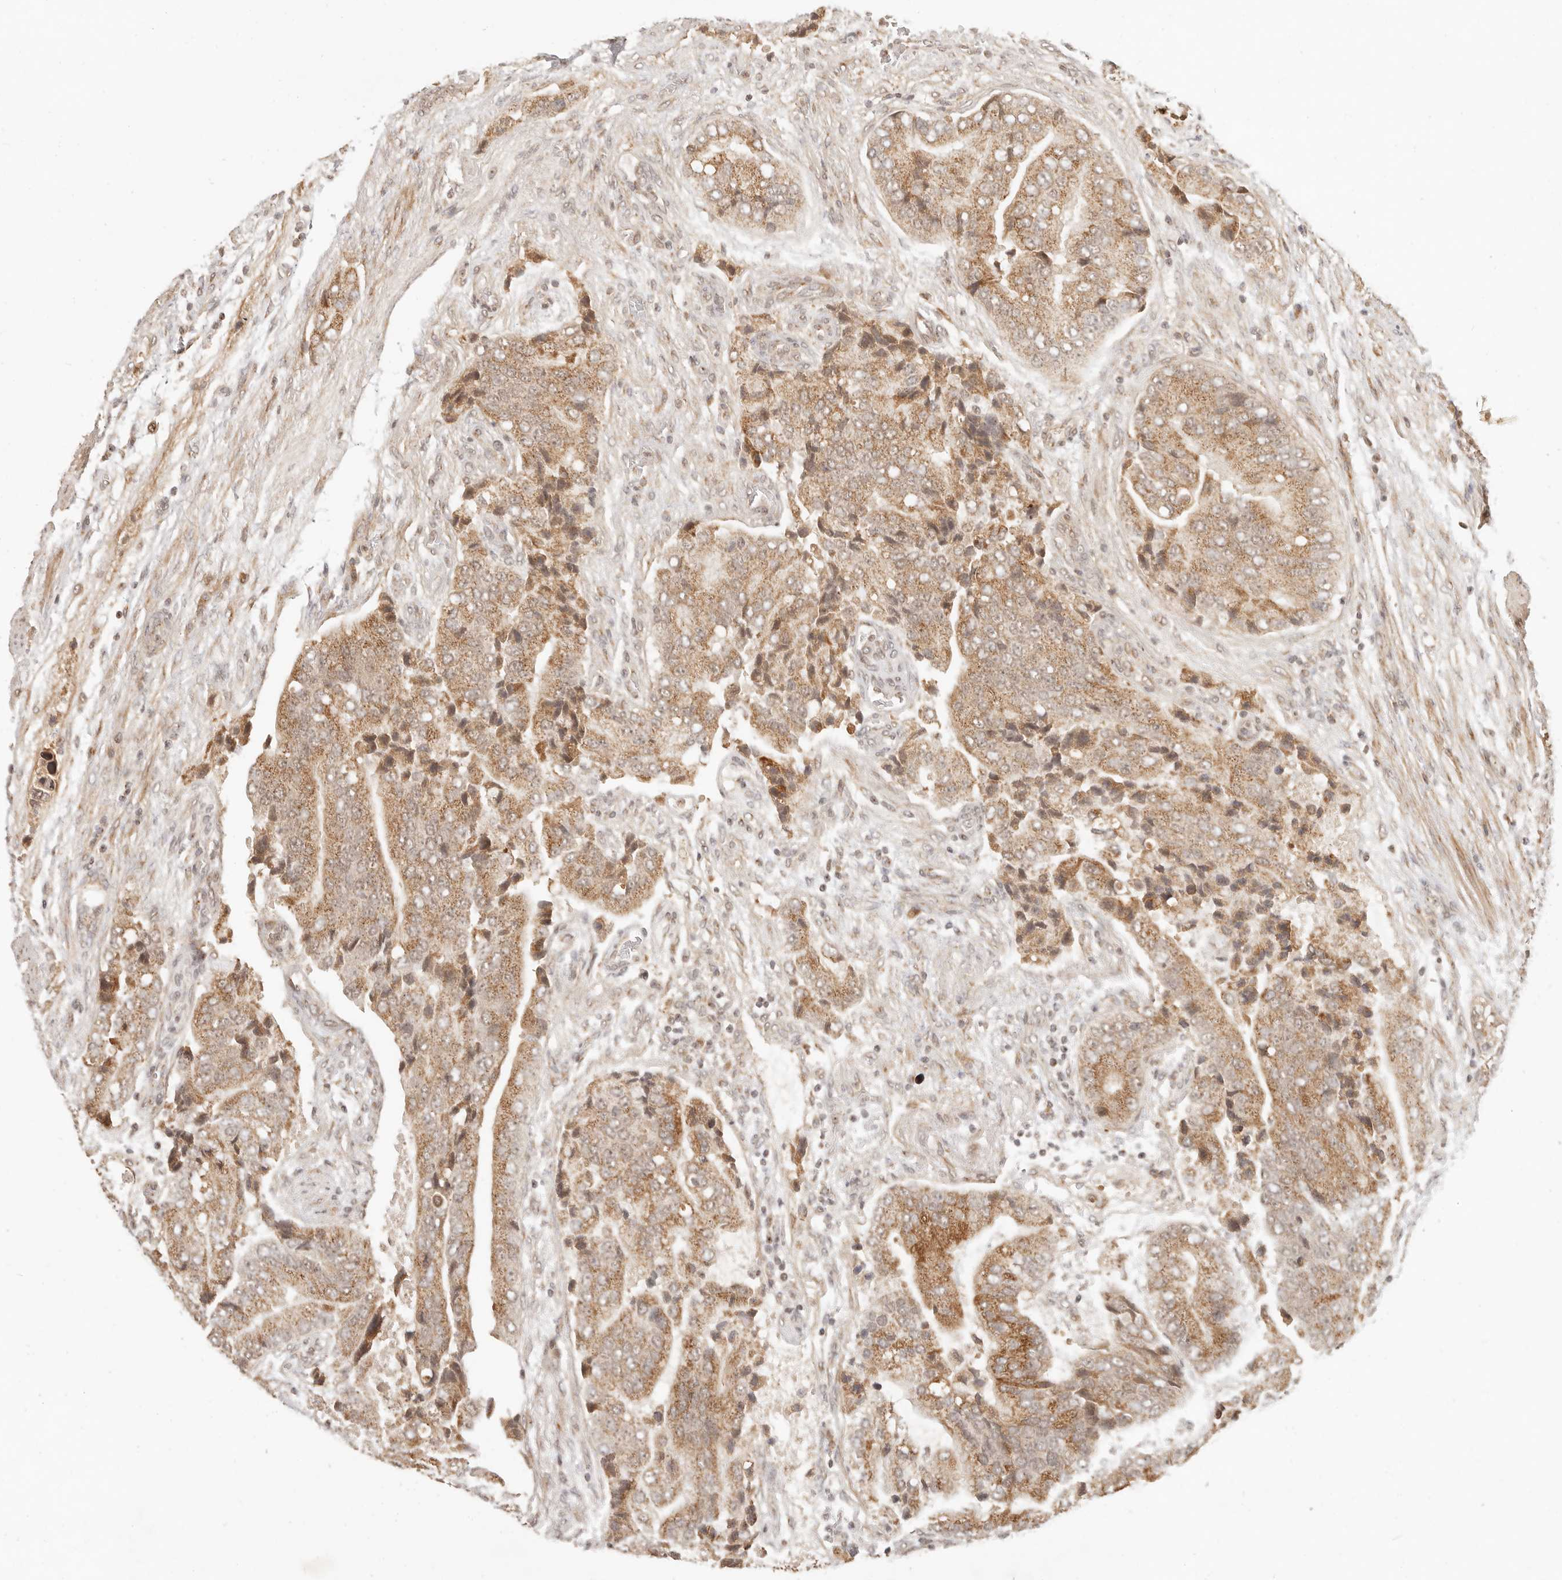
{"staining": {"intensity": "moderate", "quantity": ">75%", "location": "cytoplasmic/membranous"}, "tissue": "prostate cancer", "cell_type": "Tumor cells", "image_type": "cancer", "snomed": [{"axis": "morphology", "description": "Adenocarcinoma, High grade"}, {"axis": "topography", "description": "Prostate"}], "caption": "Brown immunohistochemical staining in human high-grade adenocarcinoma (prostate) exhibits moderate cytoplasmic/membranous positivity in about >75% of tumor cells.", "gene": "INTS11", "patient": {"sex": "male", "age": 70}}